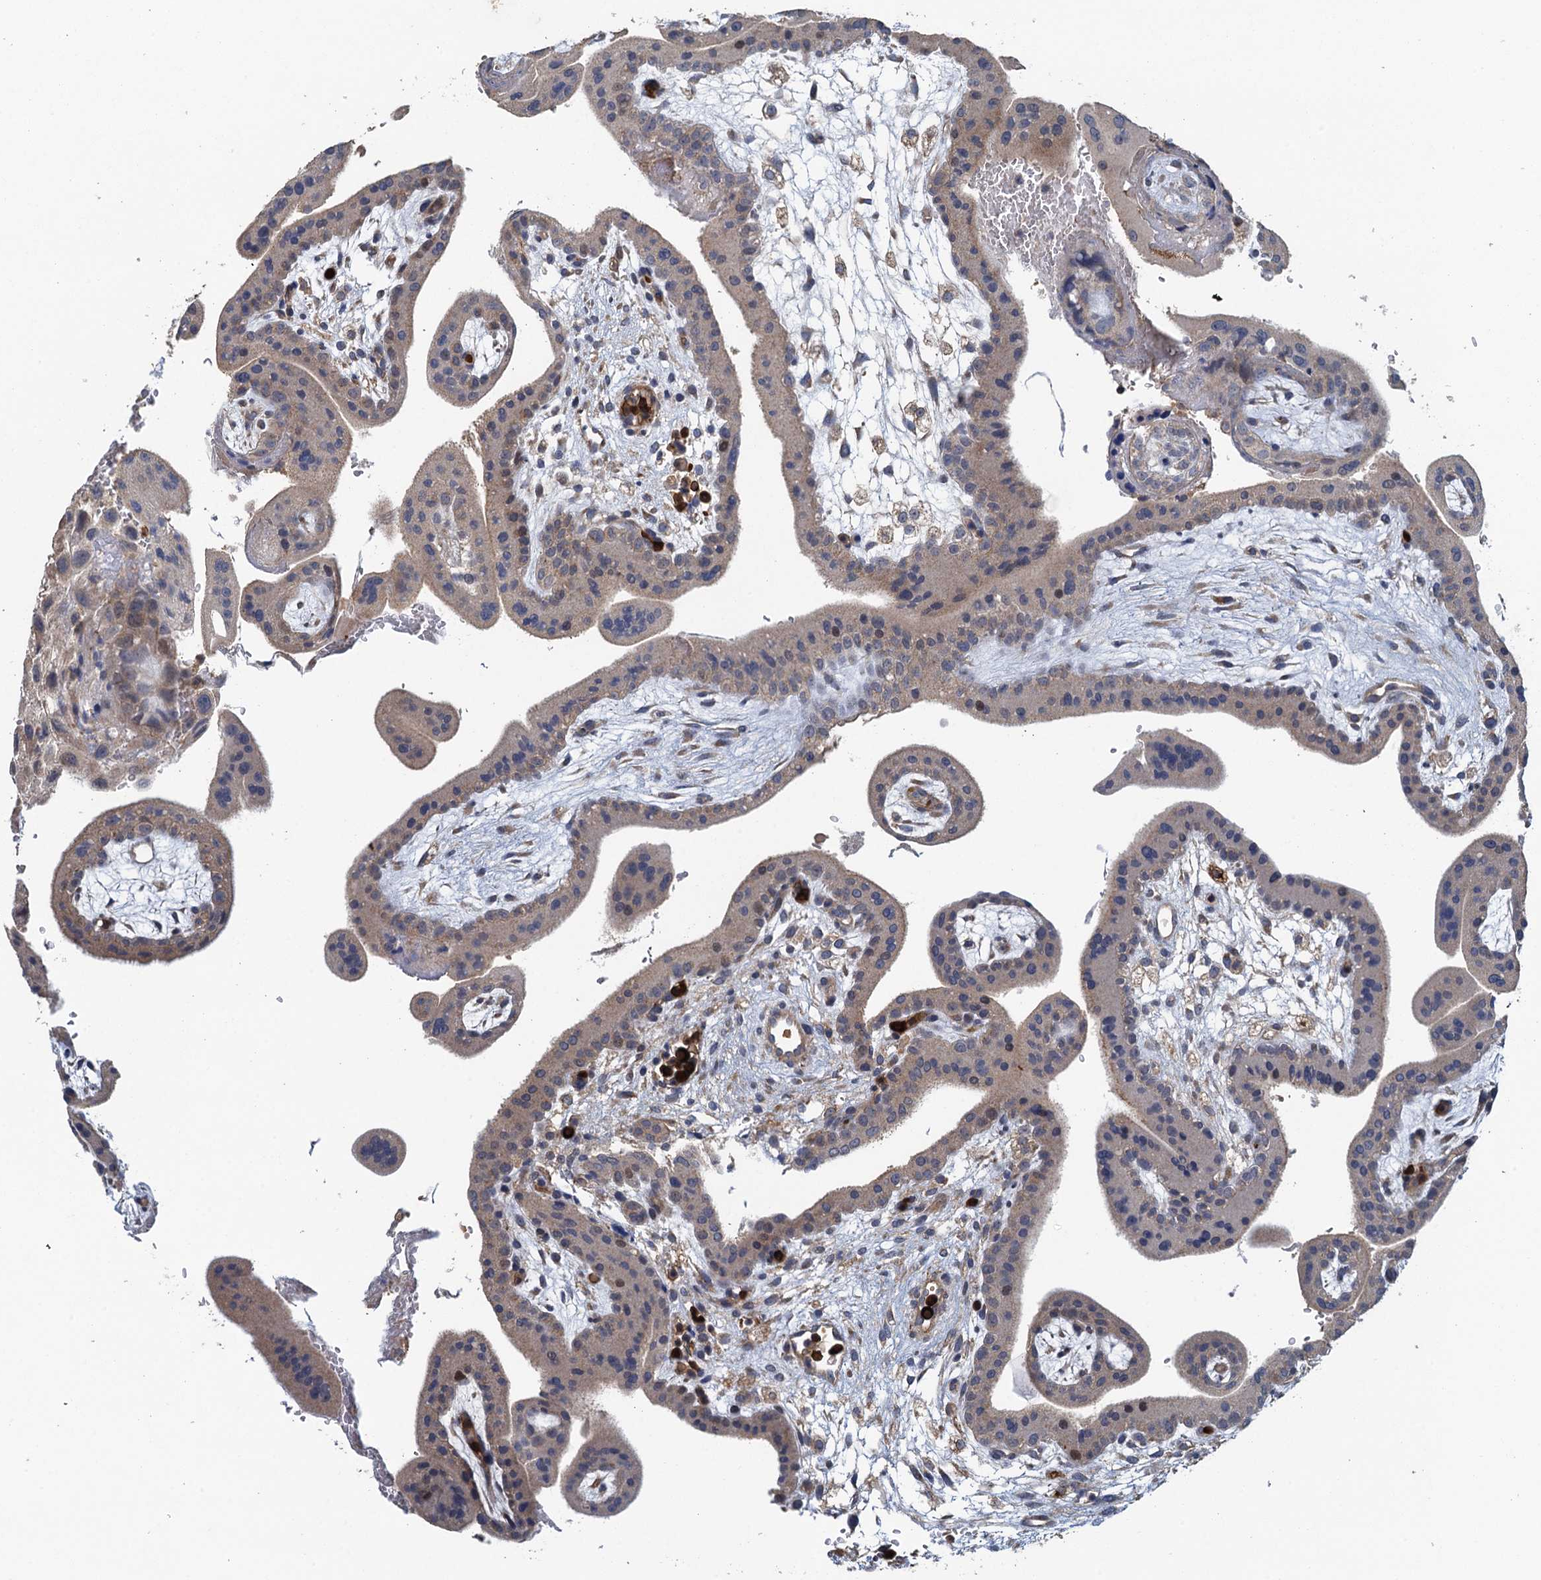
{"staining": {"intensity": "weak", "quantity": "25%-75%", "location": "cytoplasmic/membranous"}, "tissue": "placenta", "cell_type": "Trophoblastic cells", "image_type": "normal", "snomed": [{"axis": "morphology", "description": "Normal tissue, NOS"}, {"axis": "topography", "description": "Placenta"}], "caption": "Approximately 25%-75% of trophoblastic cells in unremarkable placenta exhibit weak cytoplasmic/membranous protein expression as visualized by brown immunohistochemical staining.", "gene": "RSAD2", "patient": {"sex": "female", "age": 35}}